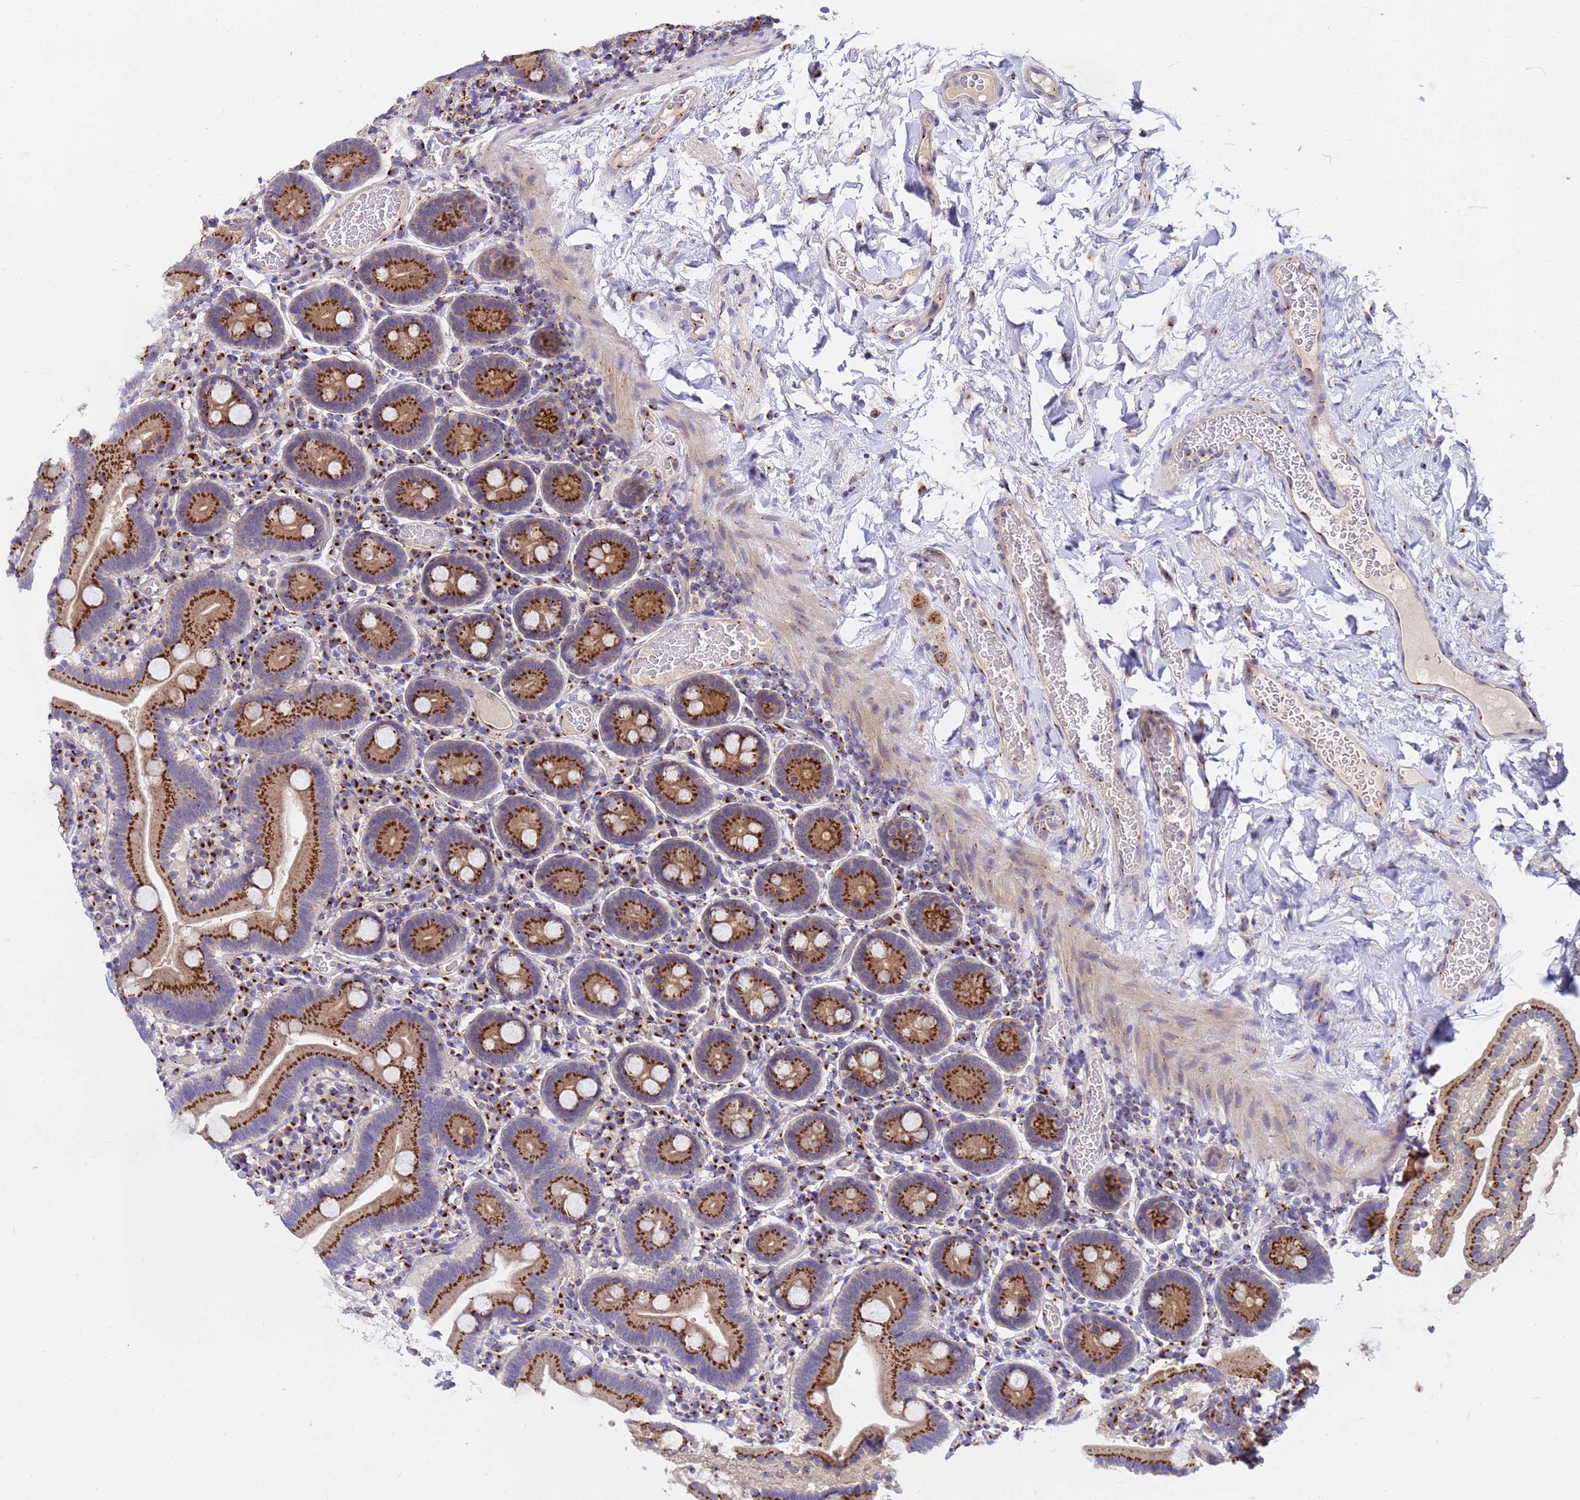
{"staining": {"intensity": "strong", "quantity": ">75%", "location": "cytoplasmic/membranous"}, "tissue": "duodenum", "cell_type": "Glandular cells", "image_type": "normal", "snomed": [{"axis": "morphology", "description": "Normal tissue, NOS"}, {"axis": "topography", "description": "Duodenum"}], "caption": "DAB (3,3'-diaminobenzidine) immunohistochemical staining of unremarkable human duodenum exhibits strong cytoplasmic/membranous protein positivity in approximately >75% of glandular cells.", "gene": "HPS3", "patient": {"sex": "male", "age": 55}}